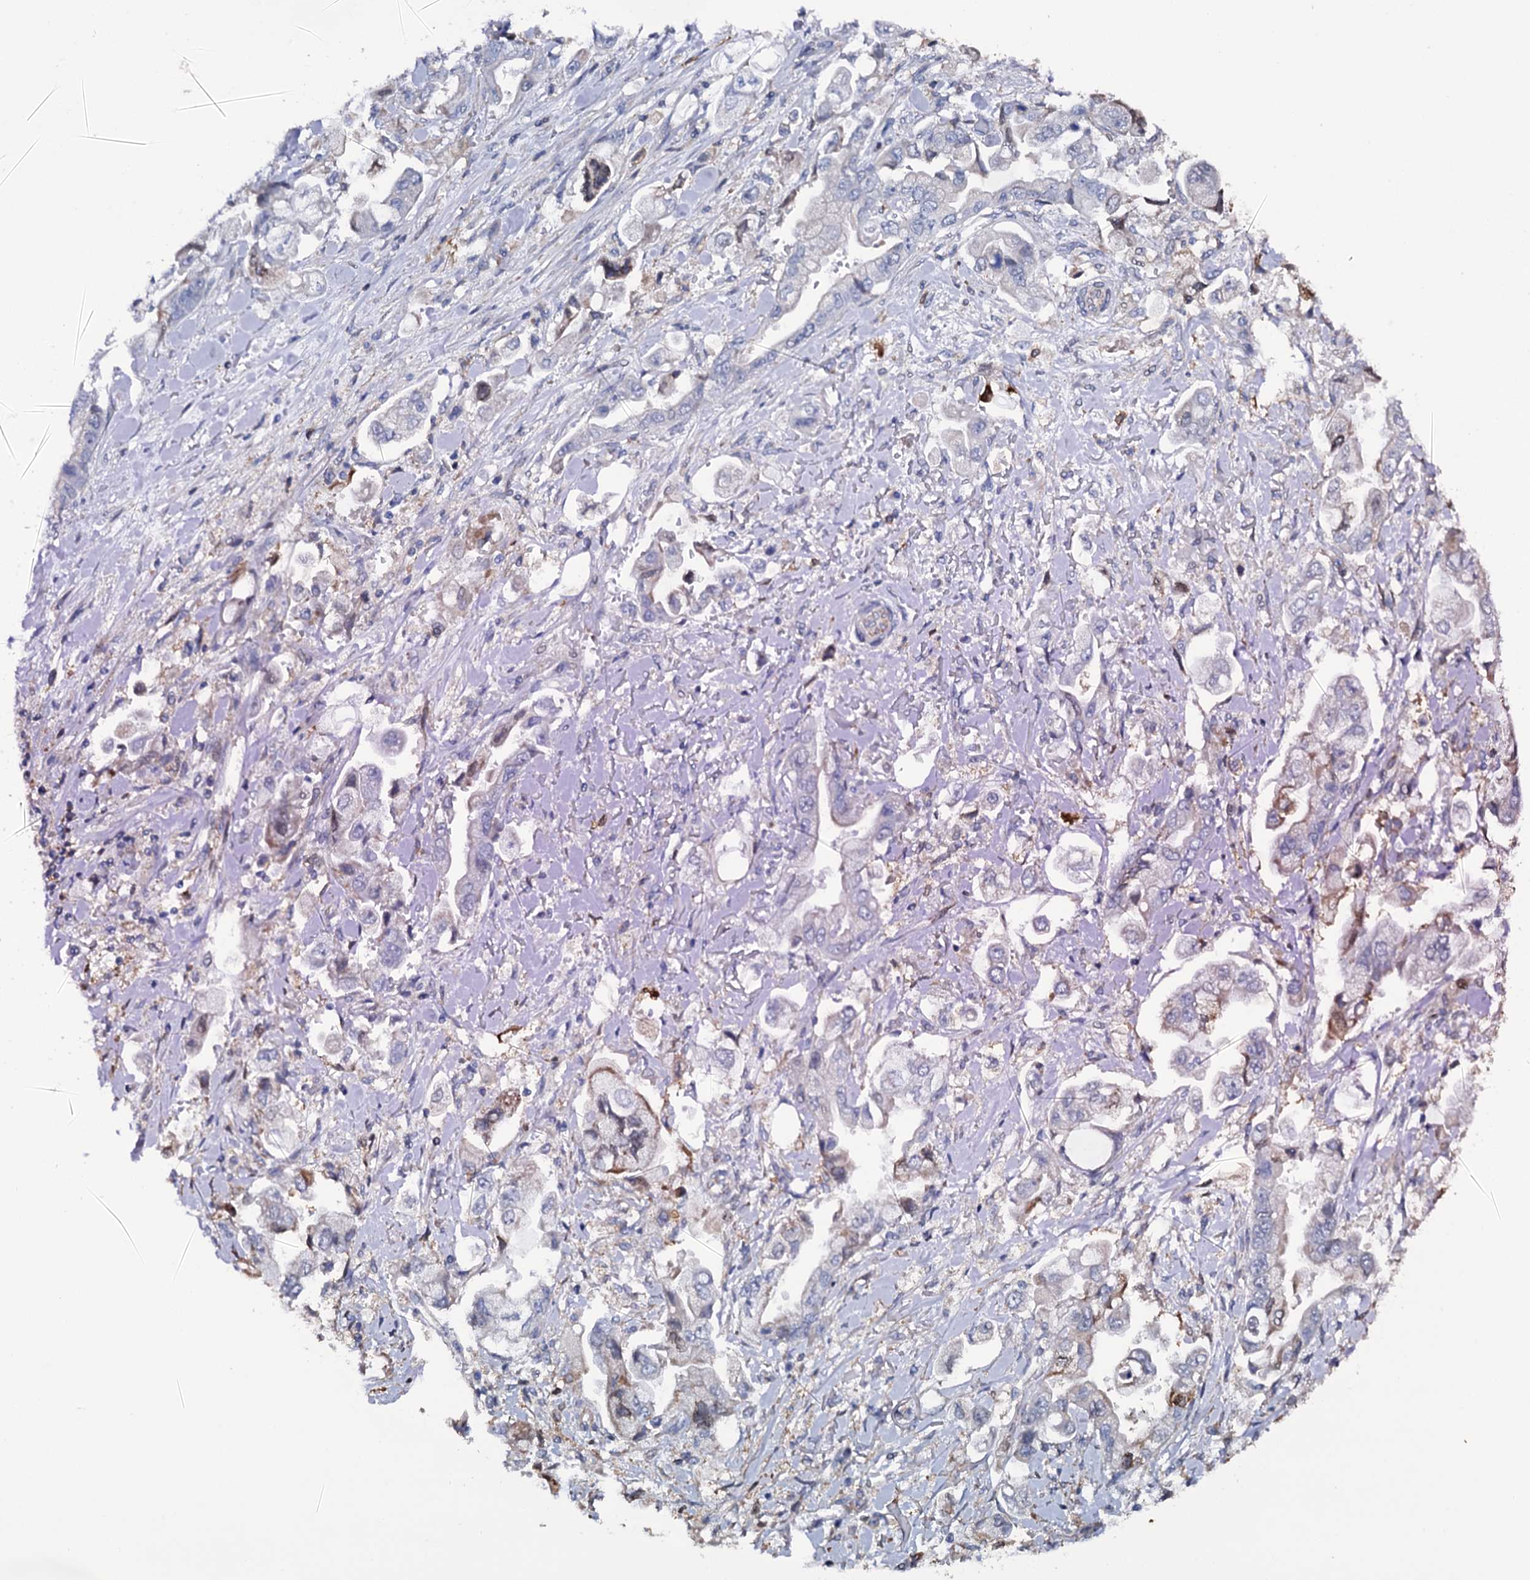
{"staining": {"intensity": "negative", "quantity": "none", "location": "none"}, "tissue": "stomach cancer", "cell_type": "Tumor cells", "image_type": "cancer", "snomed": [{"axis": "morphology", "description": "Adenocarcinoma, NOS"}, {"axis": "topography", "description": "Stomach"}], "caption": "Protein analysis of adenocarcinoma (stomach) reveals no significant expression in tumor cells.", "gene": "TTC23", "patient": {"sex": "male", "age": 62}}